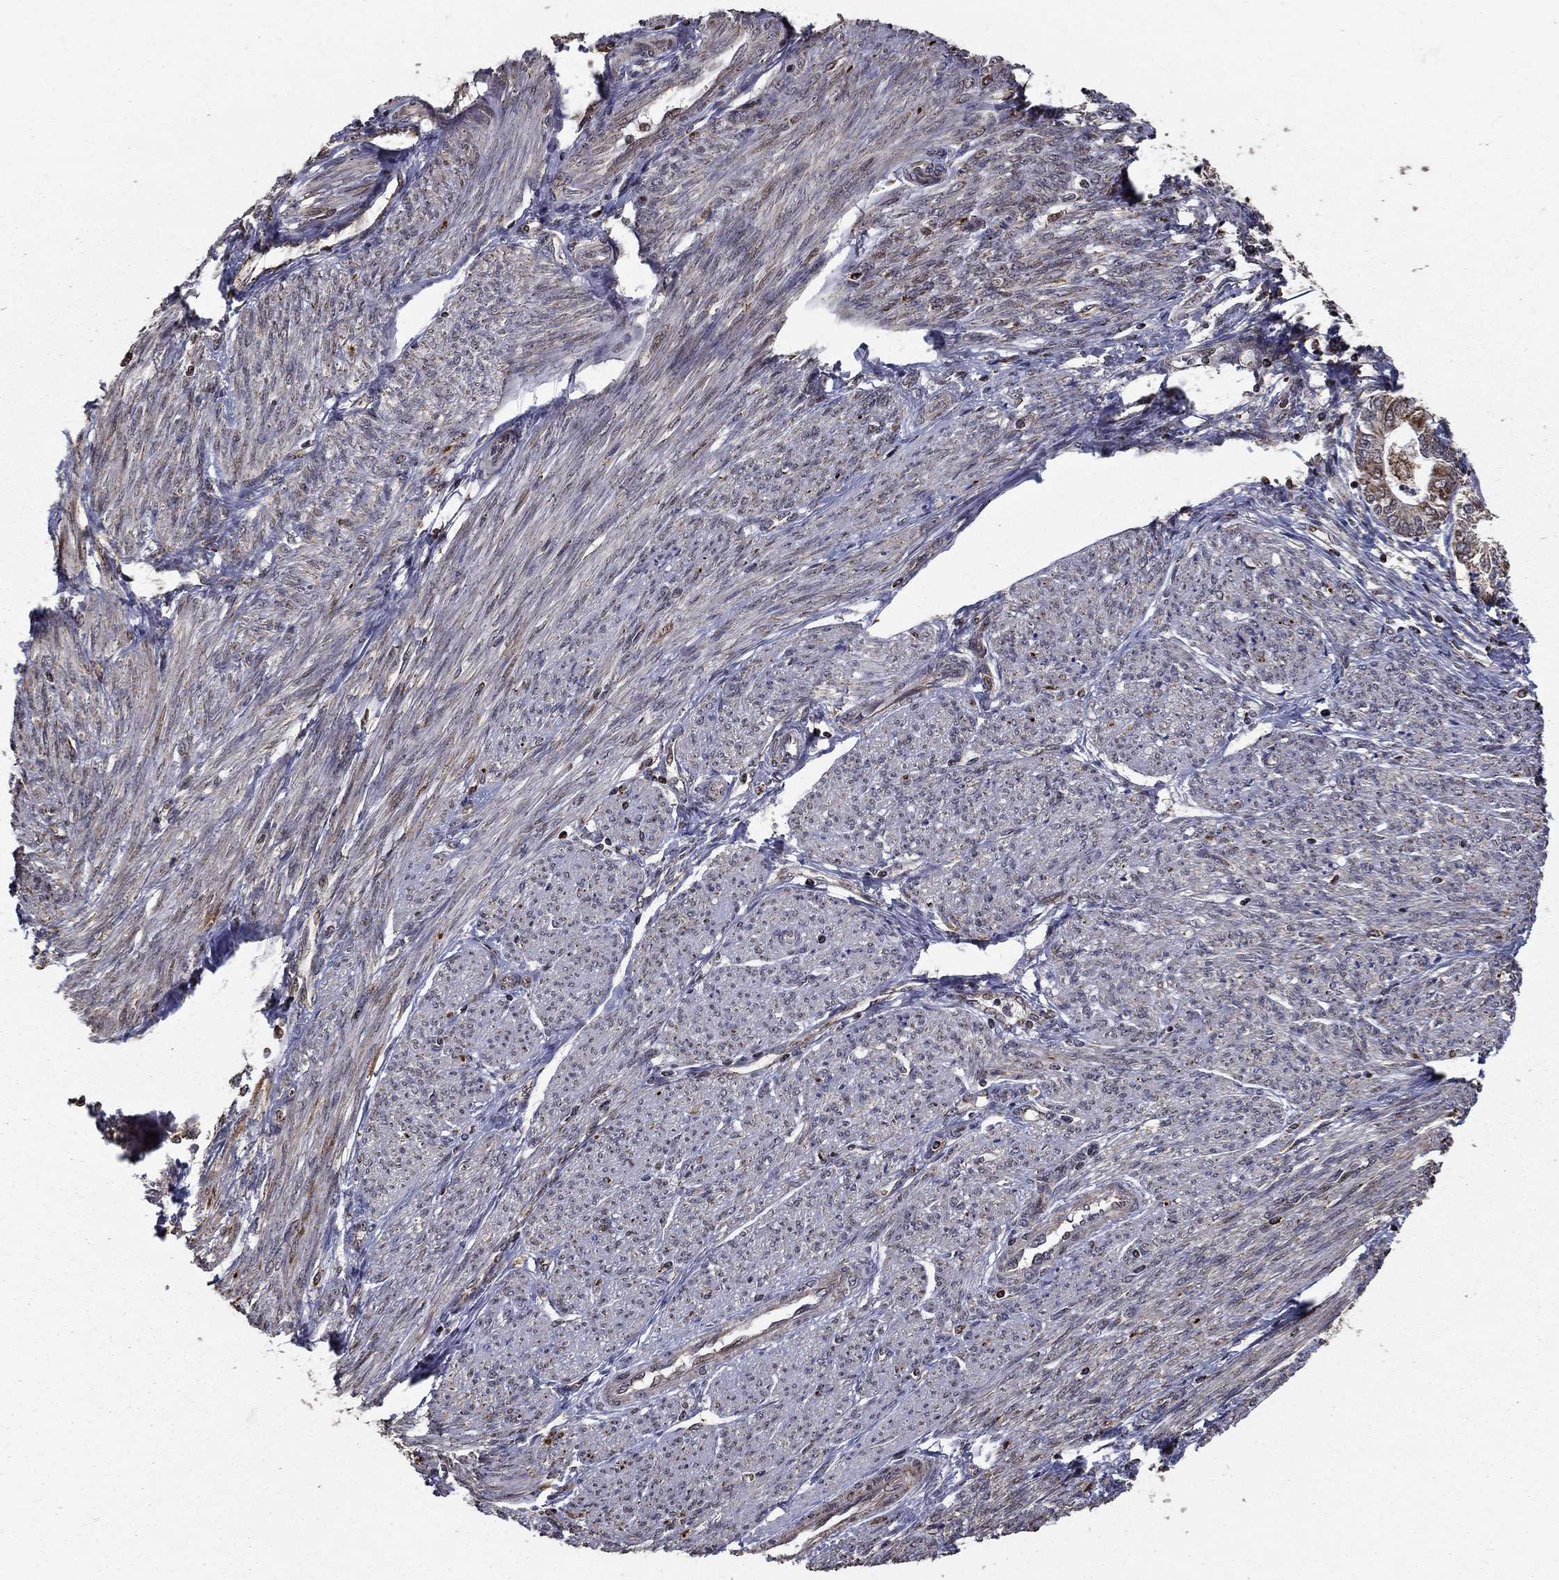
{"staining": {"intensity": "moderate", "quantity": "<25%", "location": "cytoplasmic/membranous"}, "tissue": "endometrial cancer", "cell_type": "Tumor cells", "image_type": "cancer", "snomed": [{"axis": "morphology", "description": "Adenocarcinoma, NOS"}, {"axis": "topography", "description": "Endometrium"}], "caption": "Immunohistochemistry (IHC) histopathology image of neoplastic tissue: adenocarcinoma (endometrial) stained using IHC displays low levels of moderate protein expression localized specifically in the cytoplasmic/membranous of tumor cells, appearing as a cytoplasmic/membranous brown color.", "gene": "ACOT13", "patient": {"sex": "female", "age": 68}}